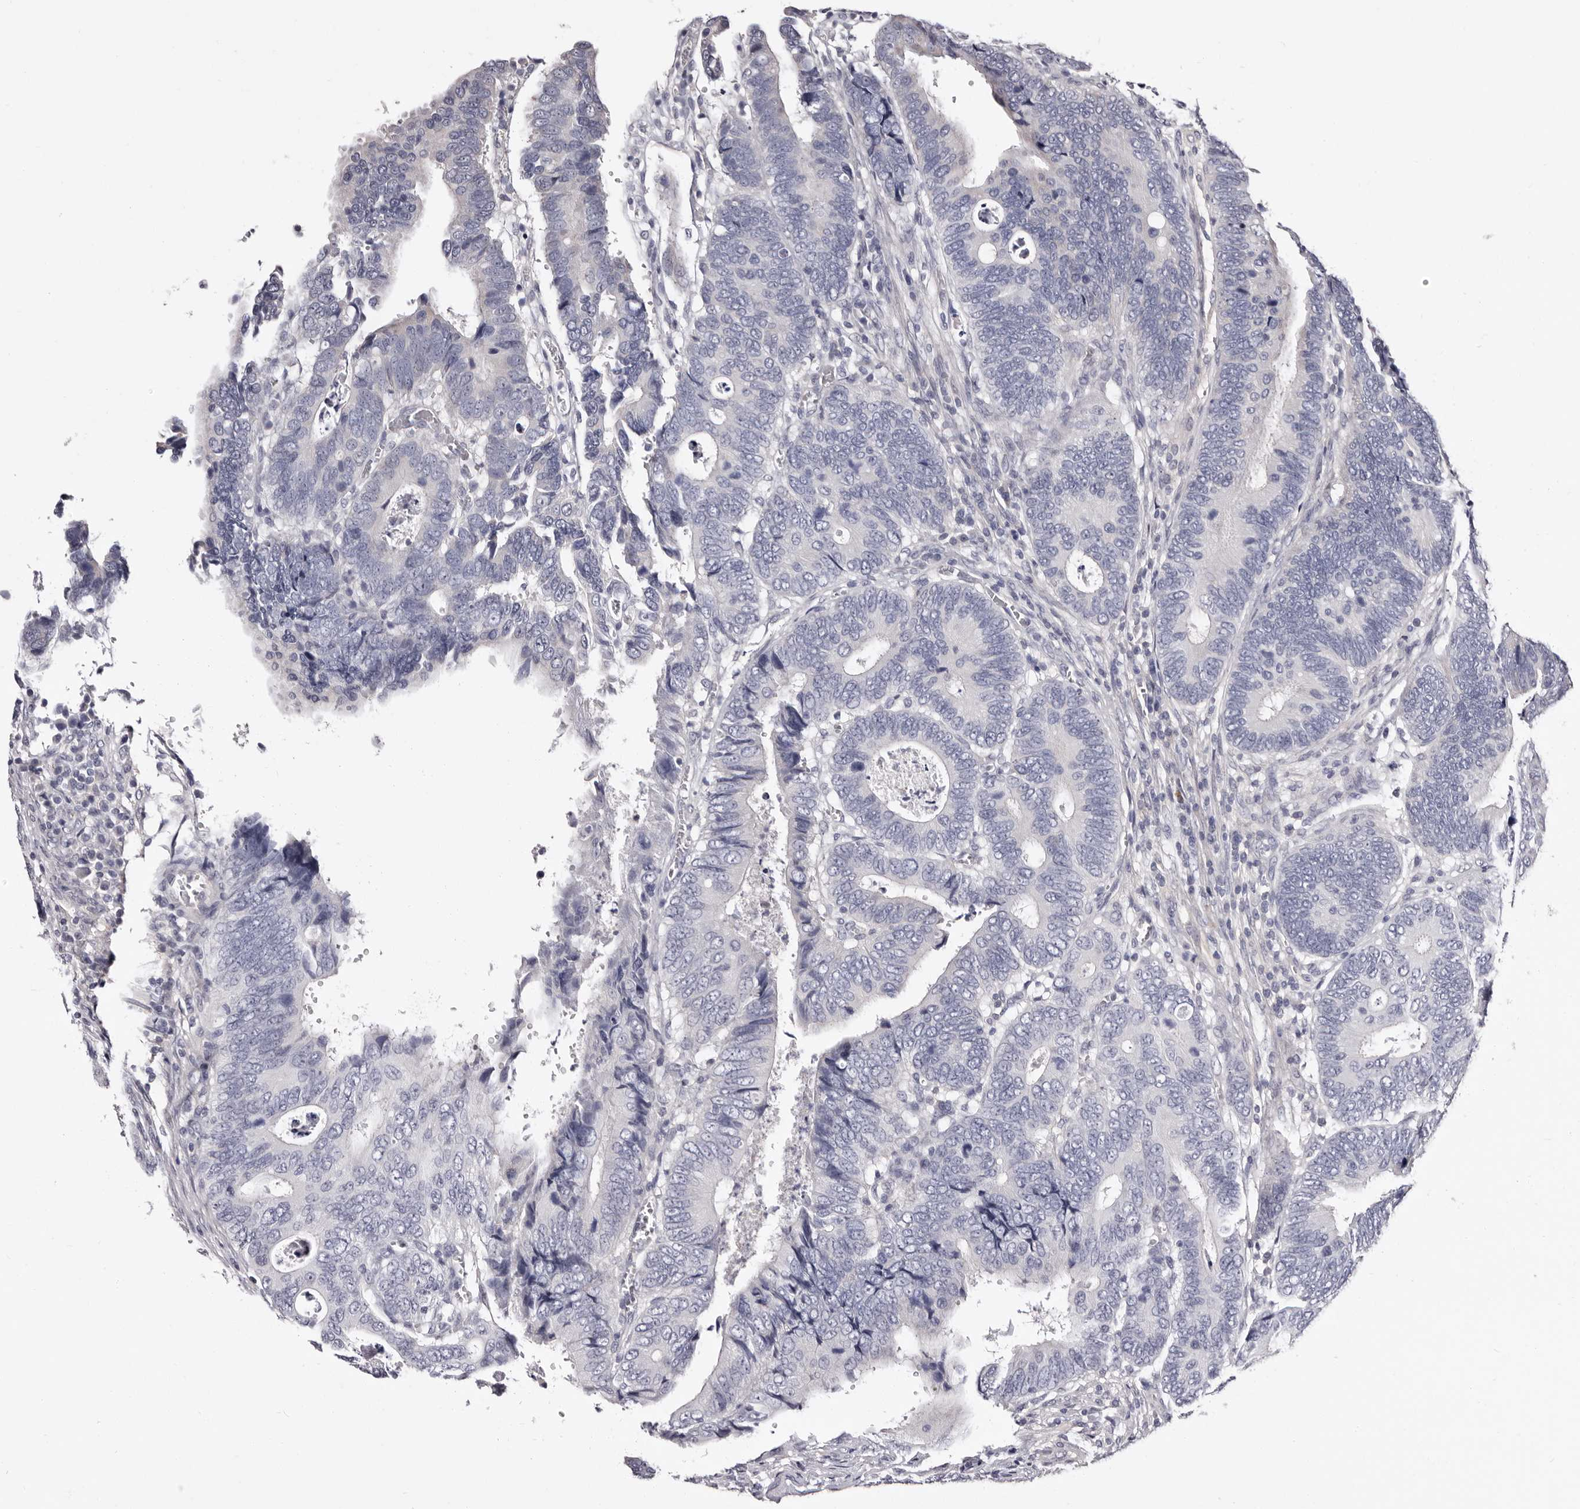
{"staining": {"intensity": "negative", "quantity": "none", "location": "none"}, "tissue": "colorectal cancer", "cell_type": "Tumor cells", "image_type": "cancer", "snomed": [{"axis": "morphology", "description": "Adenocarcinoma, NOS"}, {"axis": "topography", "description": "Colon"}], "caption": "A high-resolution photomicrograph shows immunohistochemistry (IHC) staining of colorectal cancer (adenocarcinoma), which shows no significant expression in tumor cells.", "gene": "BPGM", "patient": {"sex": "male", "age": 72}}